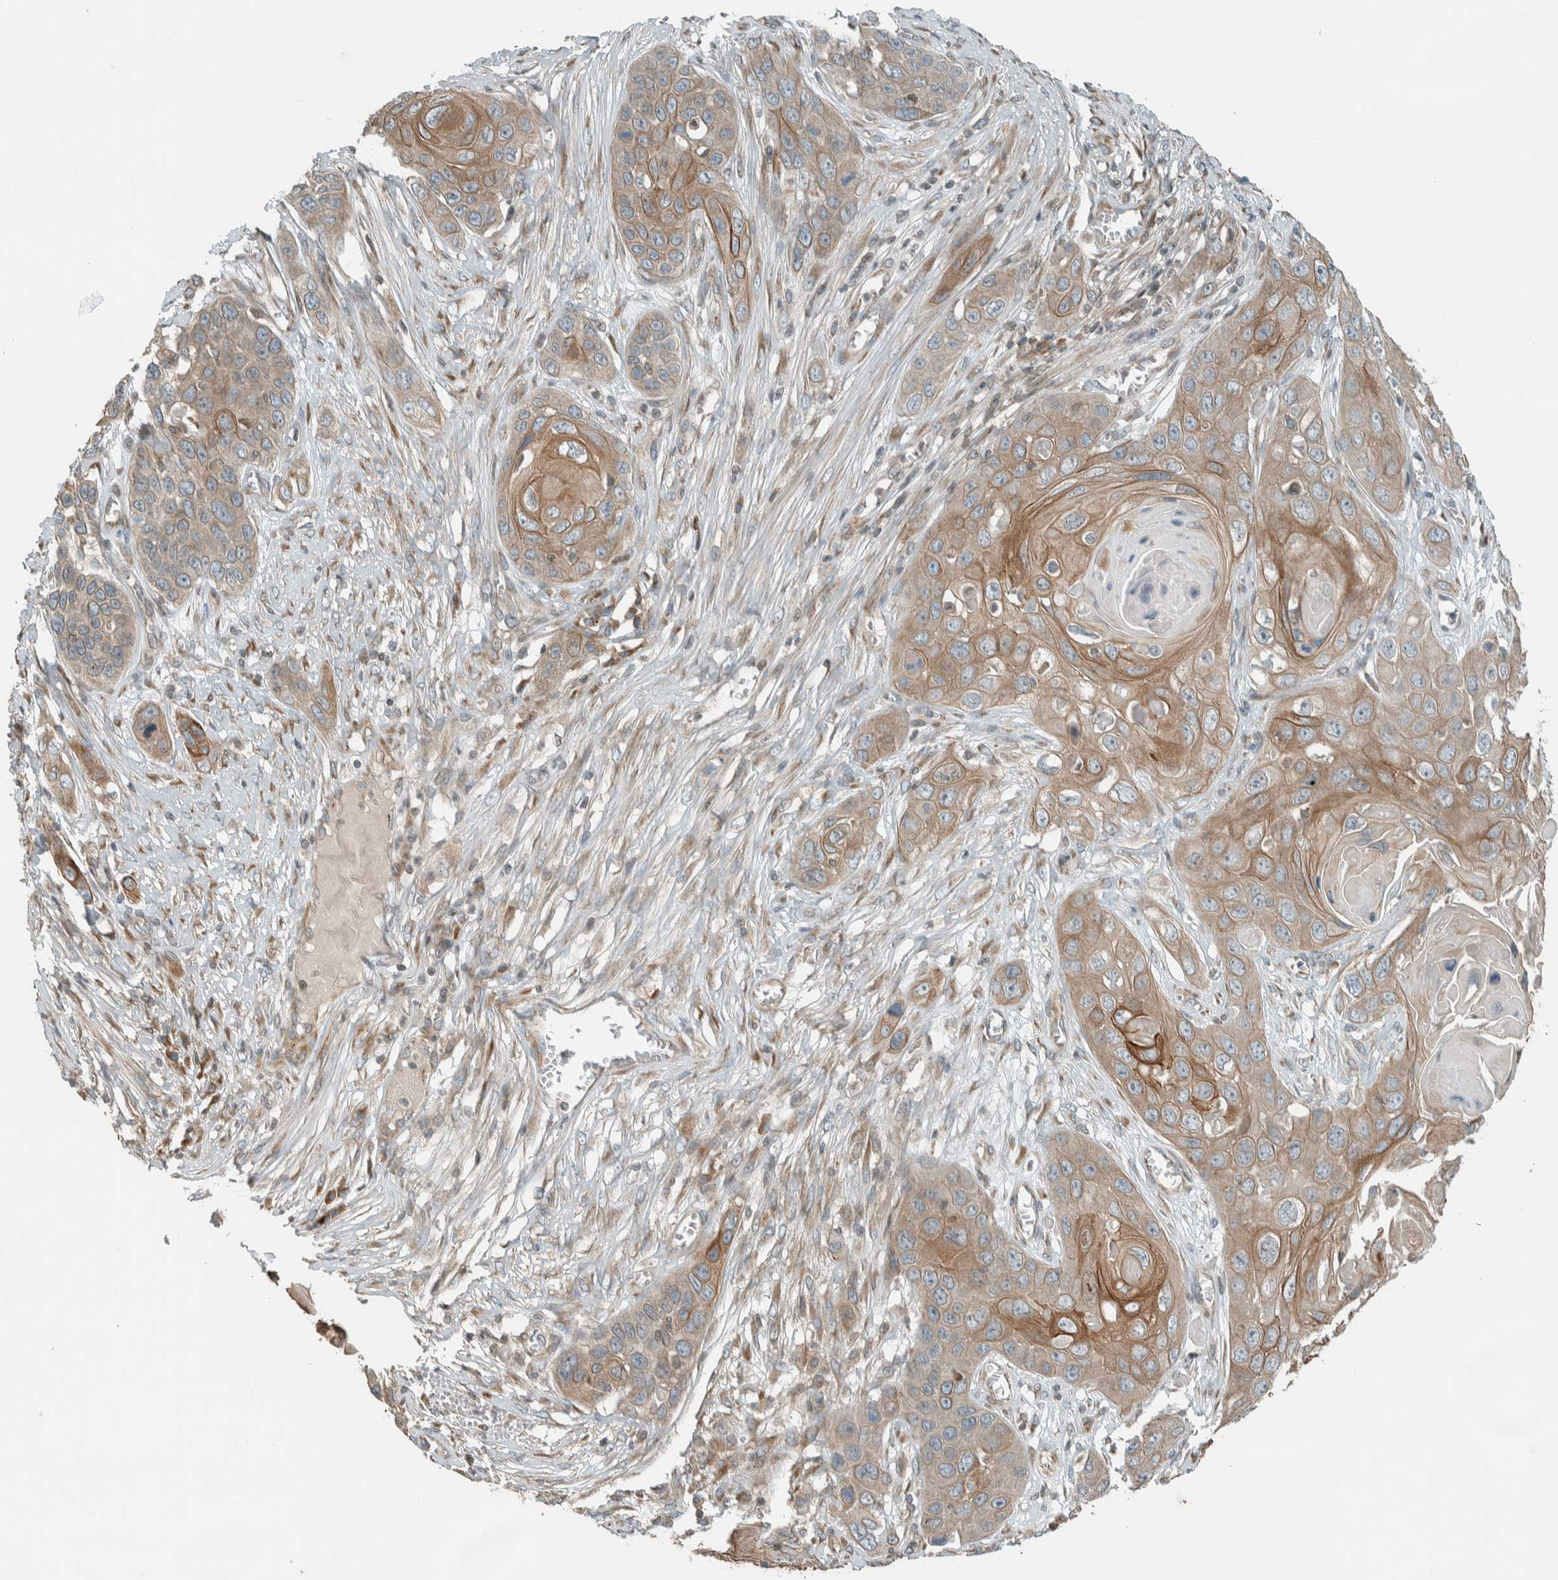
{"staining": {"intensity": "moderate", "quantity": ">75%", "location": "cytoplasmic/membranous"}, "tissue": "skin cancer", "cell_type": "Tumor cells", "image_type": "cancer", "snomed": [{"axis": "morphology", "description": "Squamous cell carcinoma, NOS"}, {"axis": "topography", "description": "Skin"}], "caption": "This photomicrograph shows IHC staining of skin cancer, with medium moderate cytoplasmic/membranous staining in about >75% of tumor cells.", "gene": "SEL1L", "patient": {"sex": "male", "age": 55}}